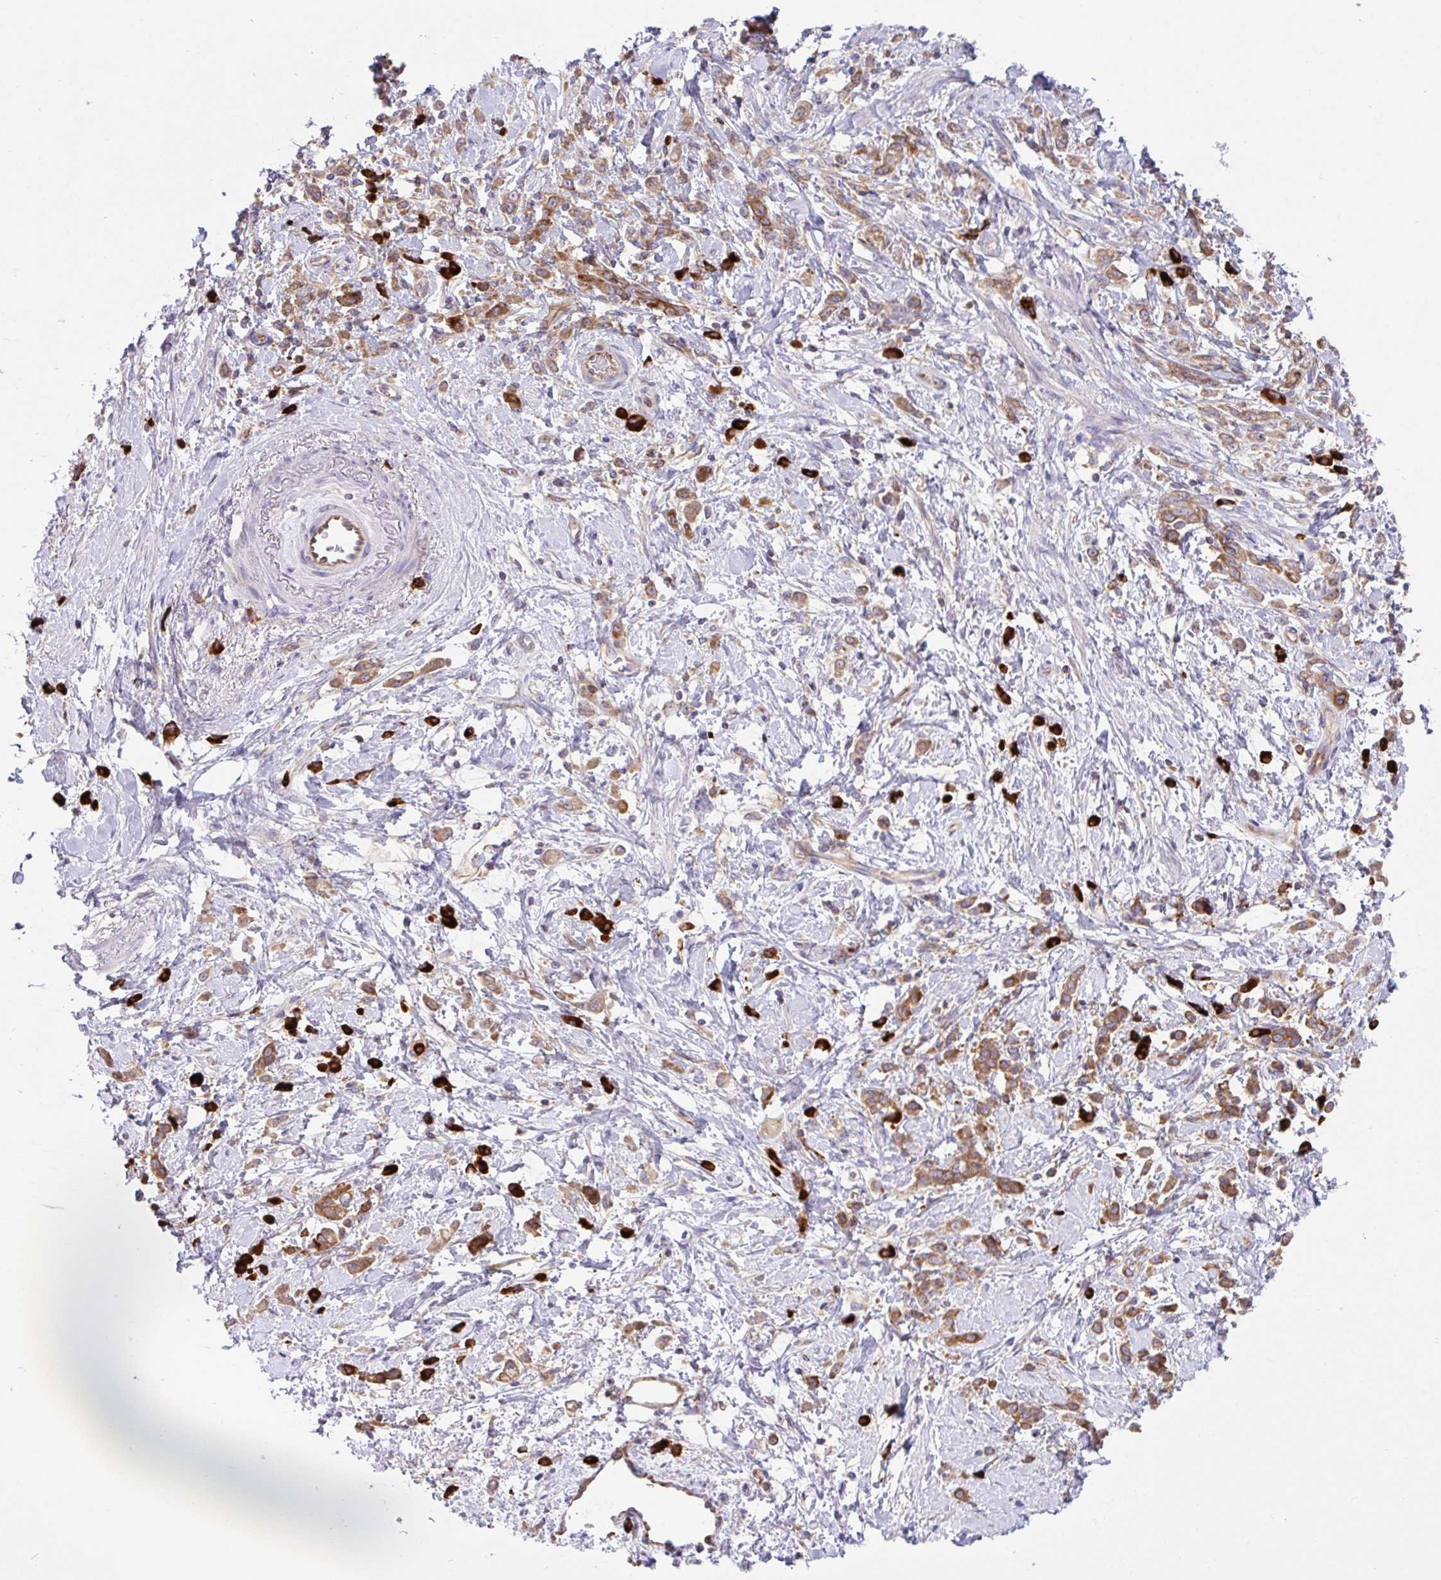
{"staining": {"intensity": "moderate", "quantity": ">75%", "location": "cytoplasmic/membranous"}, "tissue": "stomach cancer", "cell_type": "Tumor cells", "image_type": "cancer", "snomed": [{"axis": "morphology", "description": "Adenocarcinoma, NOS"}, {"axis": "topography", "description": "Stomach"}], "caption": "Immunohistochemistry (DAB) staining of human stomach adenocarcinoma displays moderate cytoplasmic/membranous protein positivity in about >75% of tumor cells. (Brightfield microscopy of DAB IHC at high magnification).", "gene": "YARS2", "patient": {"sex": "female", "age": 60}}